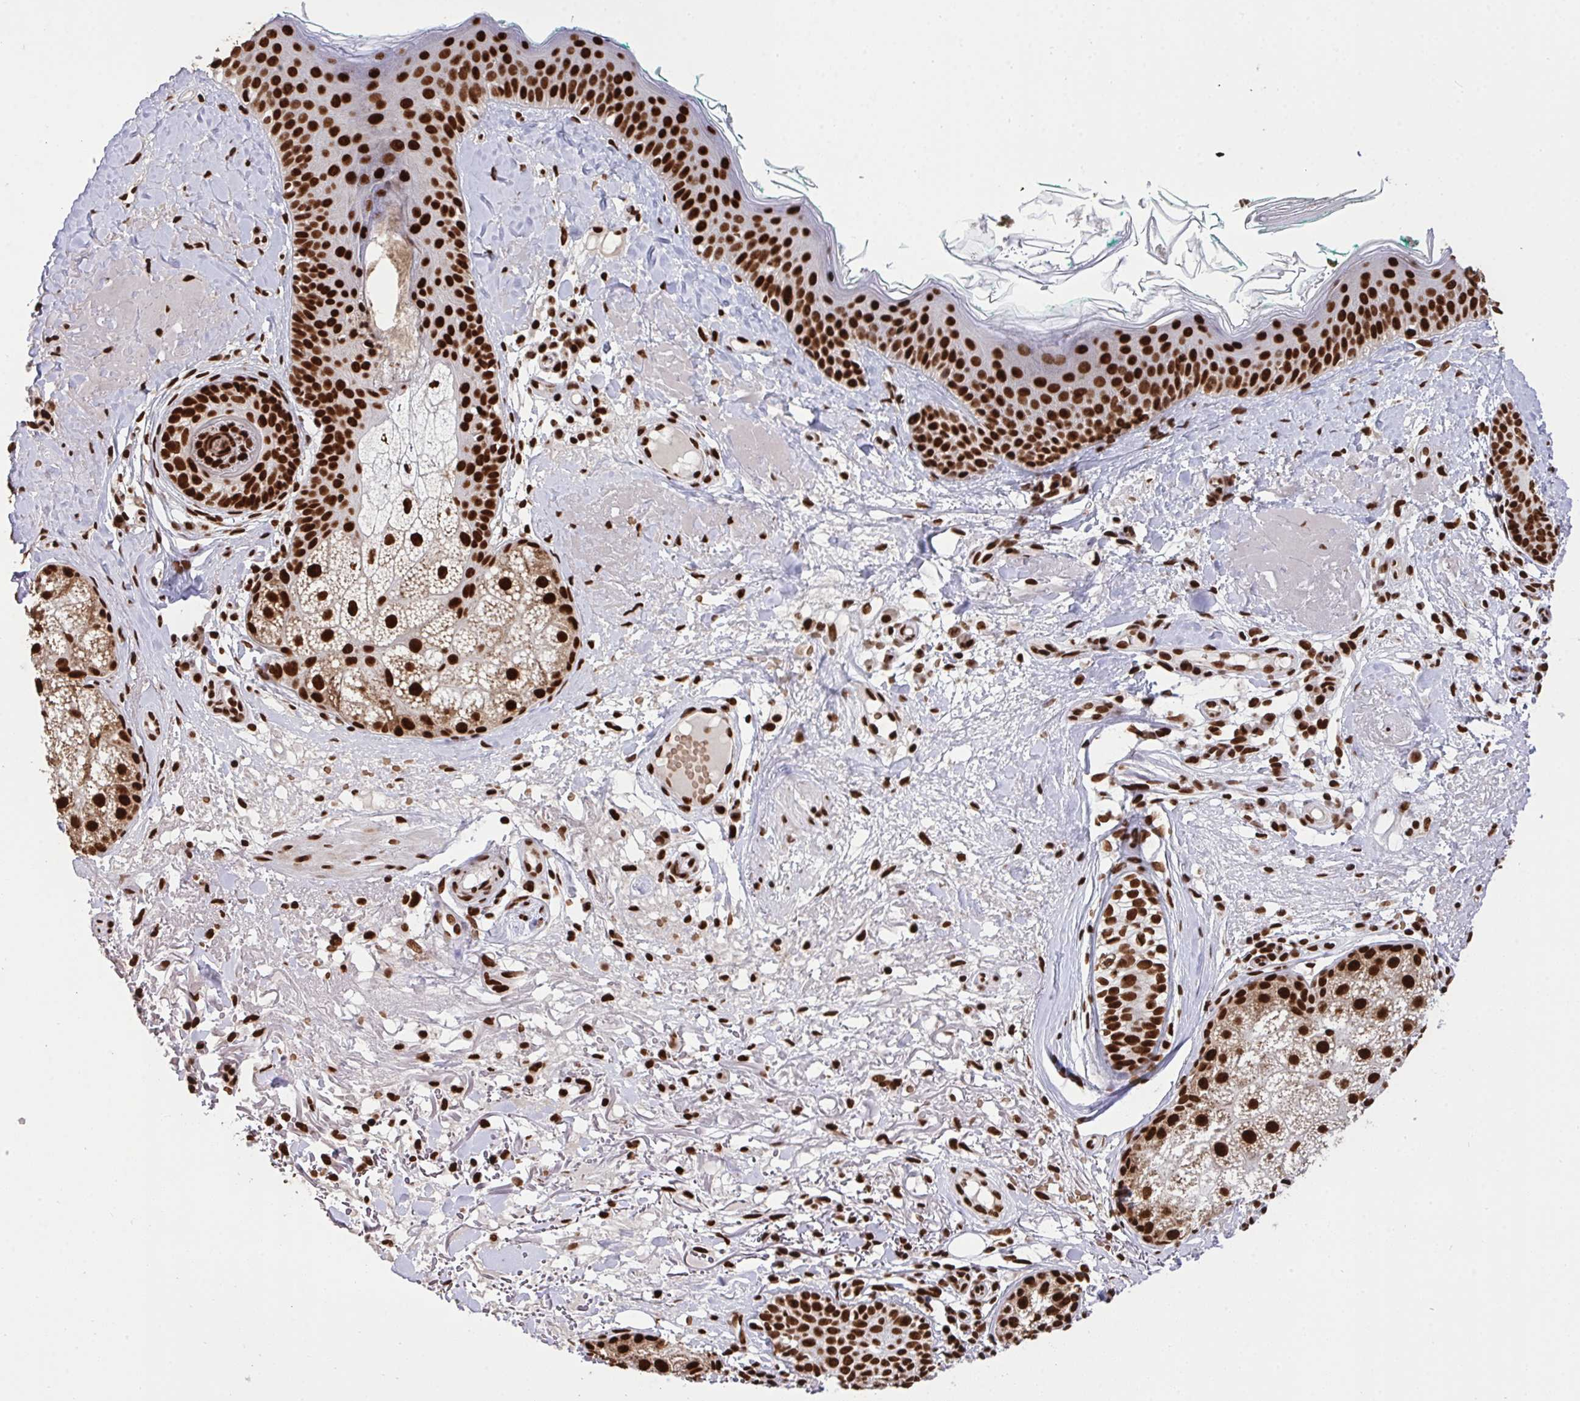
{"staining": {"intensity": "strong", "quantity": ">75%", "location": "nuclear"}, "tissue": "skin", "cell_type": "Fibroblasts", "image_type": "normal", "snomed": [{"axis": "morphology", "description": "Normal tissue, NOS"}, {"axis": "topography", "description": "Skin"}], "caption": "Immunohistochemistry histopathology image of benign human skin stained for a protein (brown), which shows high levels of strong nuclear expression in about >75% of fibroblasts.", "gene": "ENSG00000268083", "patient": {"sex": "male", "age": 73}}